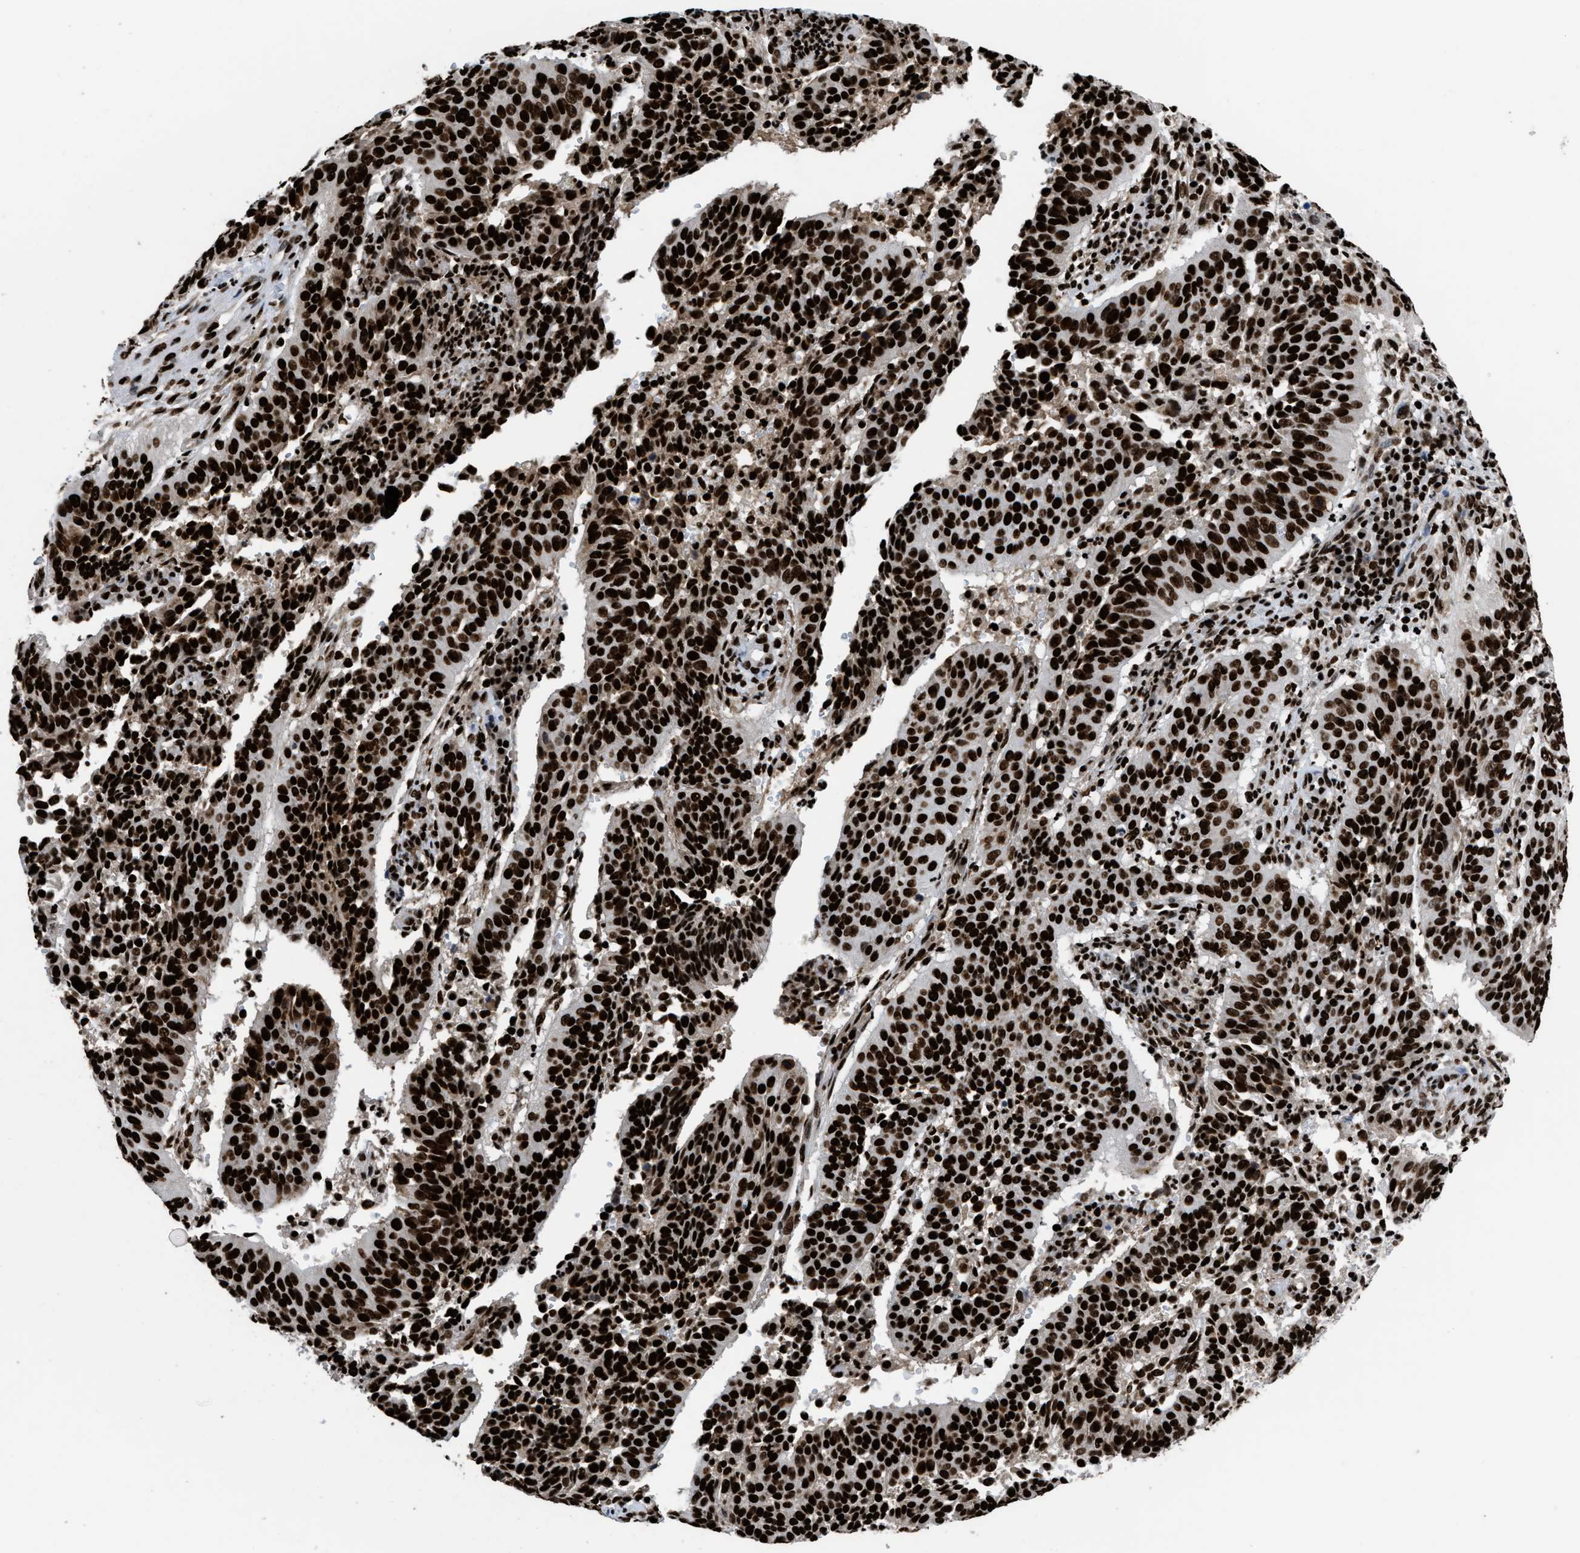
{"staining": {"intensity": "strong", "quantity": ">75%", "location": "nuclear"}, "tissue": "cervical cancer", "cell_type": "Tumor cells", "image_type": "cancer", "snomed": [{"axis": "morphology", "description": "Normal tissue, NOS"}, {"axis": "morphology", "description": "Squamous cell carcinoma, NOS"}, {"axis": "topography", "description": "Cervix"}], "caption": "A brown stain labels strong nuclear positivity of a protein in human squamous cell carcinoma (cervical) tumor cells.", "gene": "HNRNPM", "patient": {"sex": "female", "age": 39}}